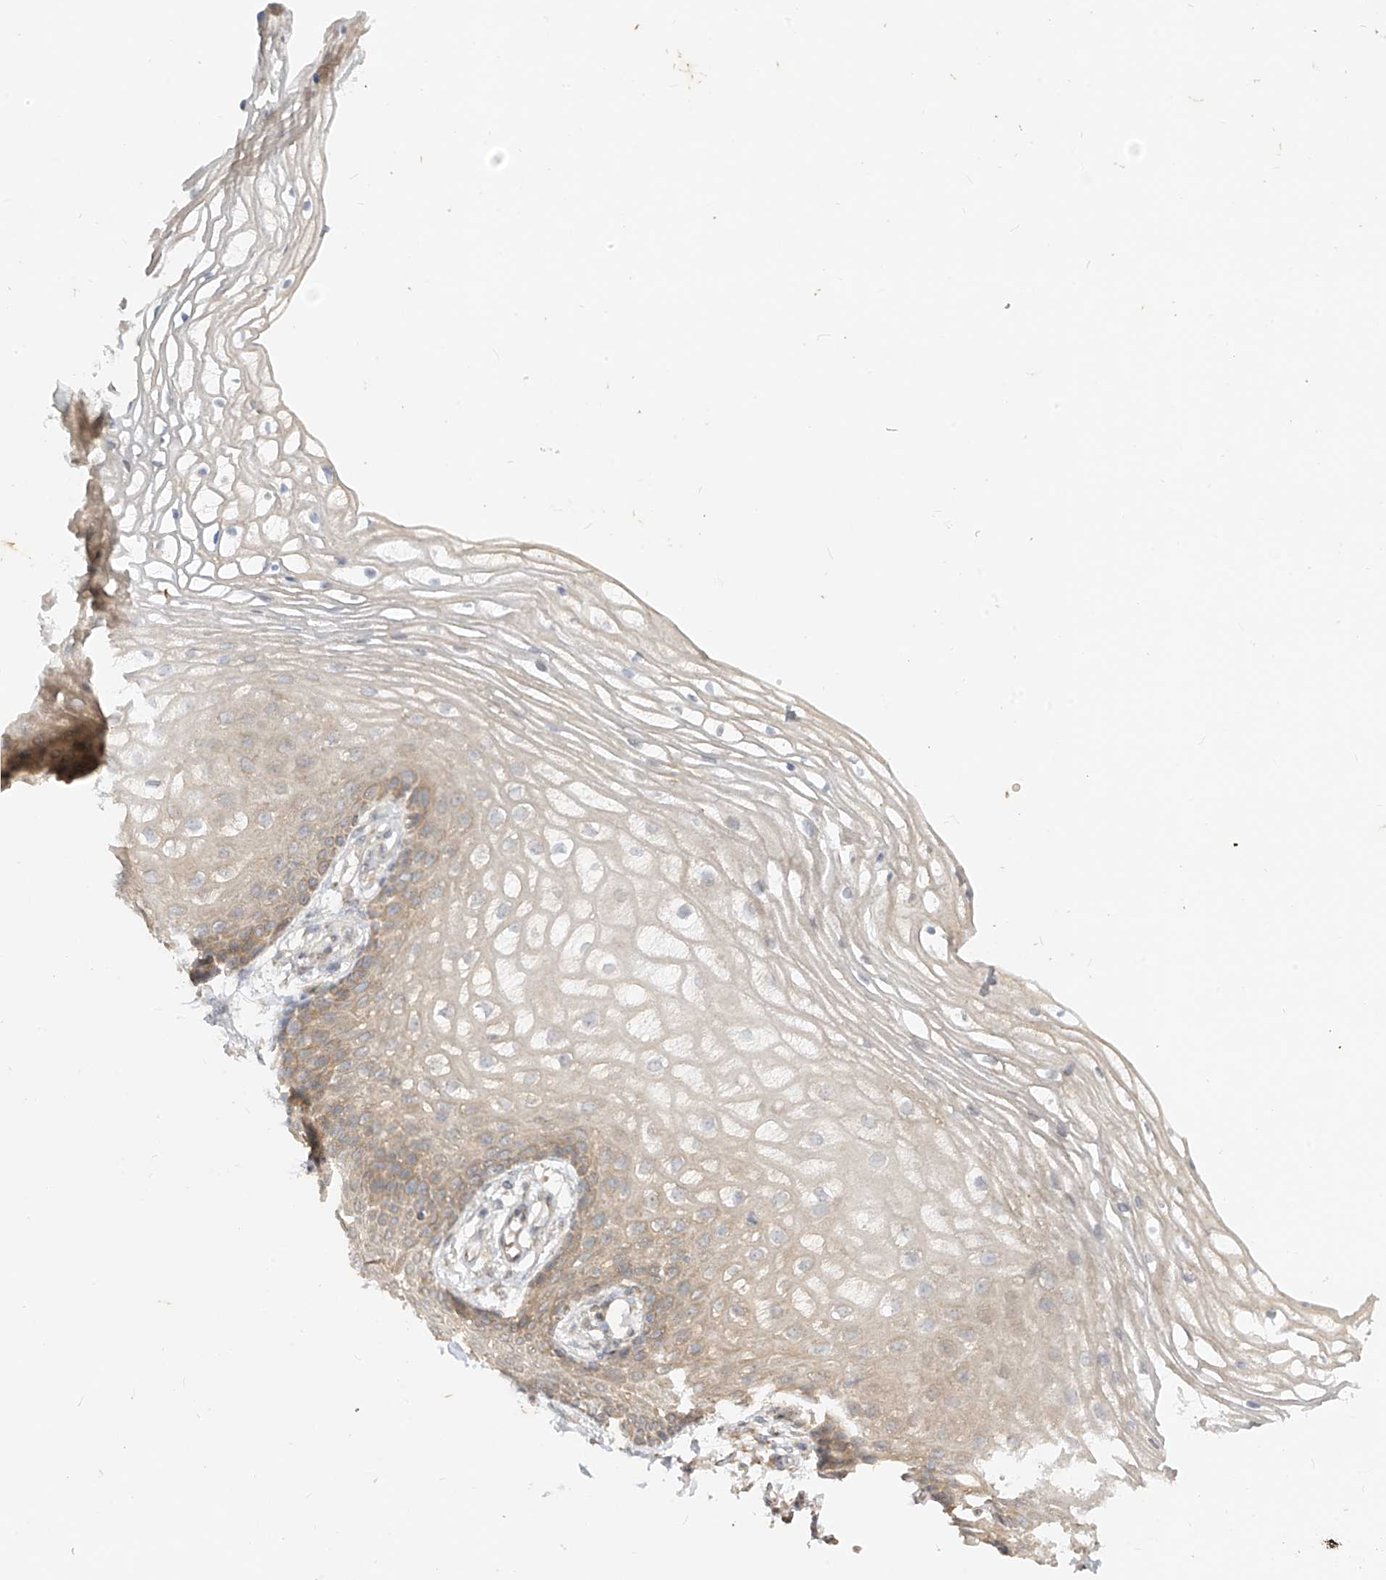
{"staining": {"intensity": "weak", "quantity": "25%-75%", "location": "cytoplasmic/membranous"}, "tissue": "vagina", "cell_type": "Squamous epithelial cells", "image_type": "normal", "snomed": [{"axis": "morphology", "description": "Normal tissue, NOS"}, {"axis": "topography", "description": "Vagina"}], "caption": "Human vagina stained with a brown dye demonstrates weak cytoplasmic/membranous positive staining in approximately 25%-75% of squamous epithelial cells.", "gene": "MTUS2", "patient": {"sex": "female", "age": 60}}